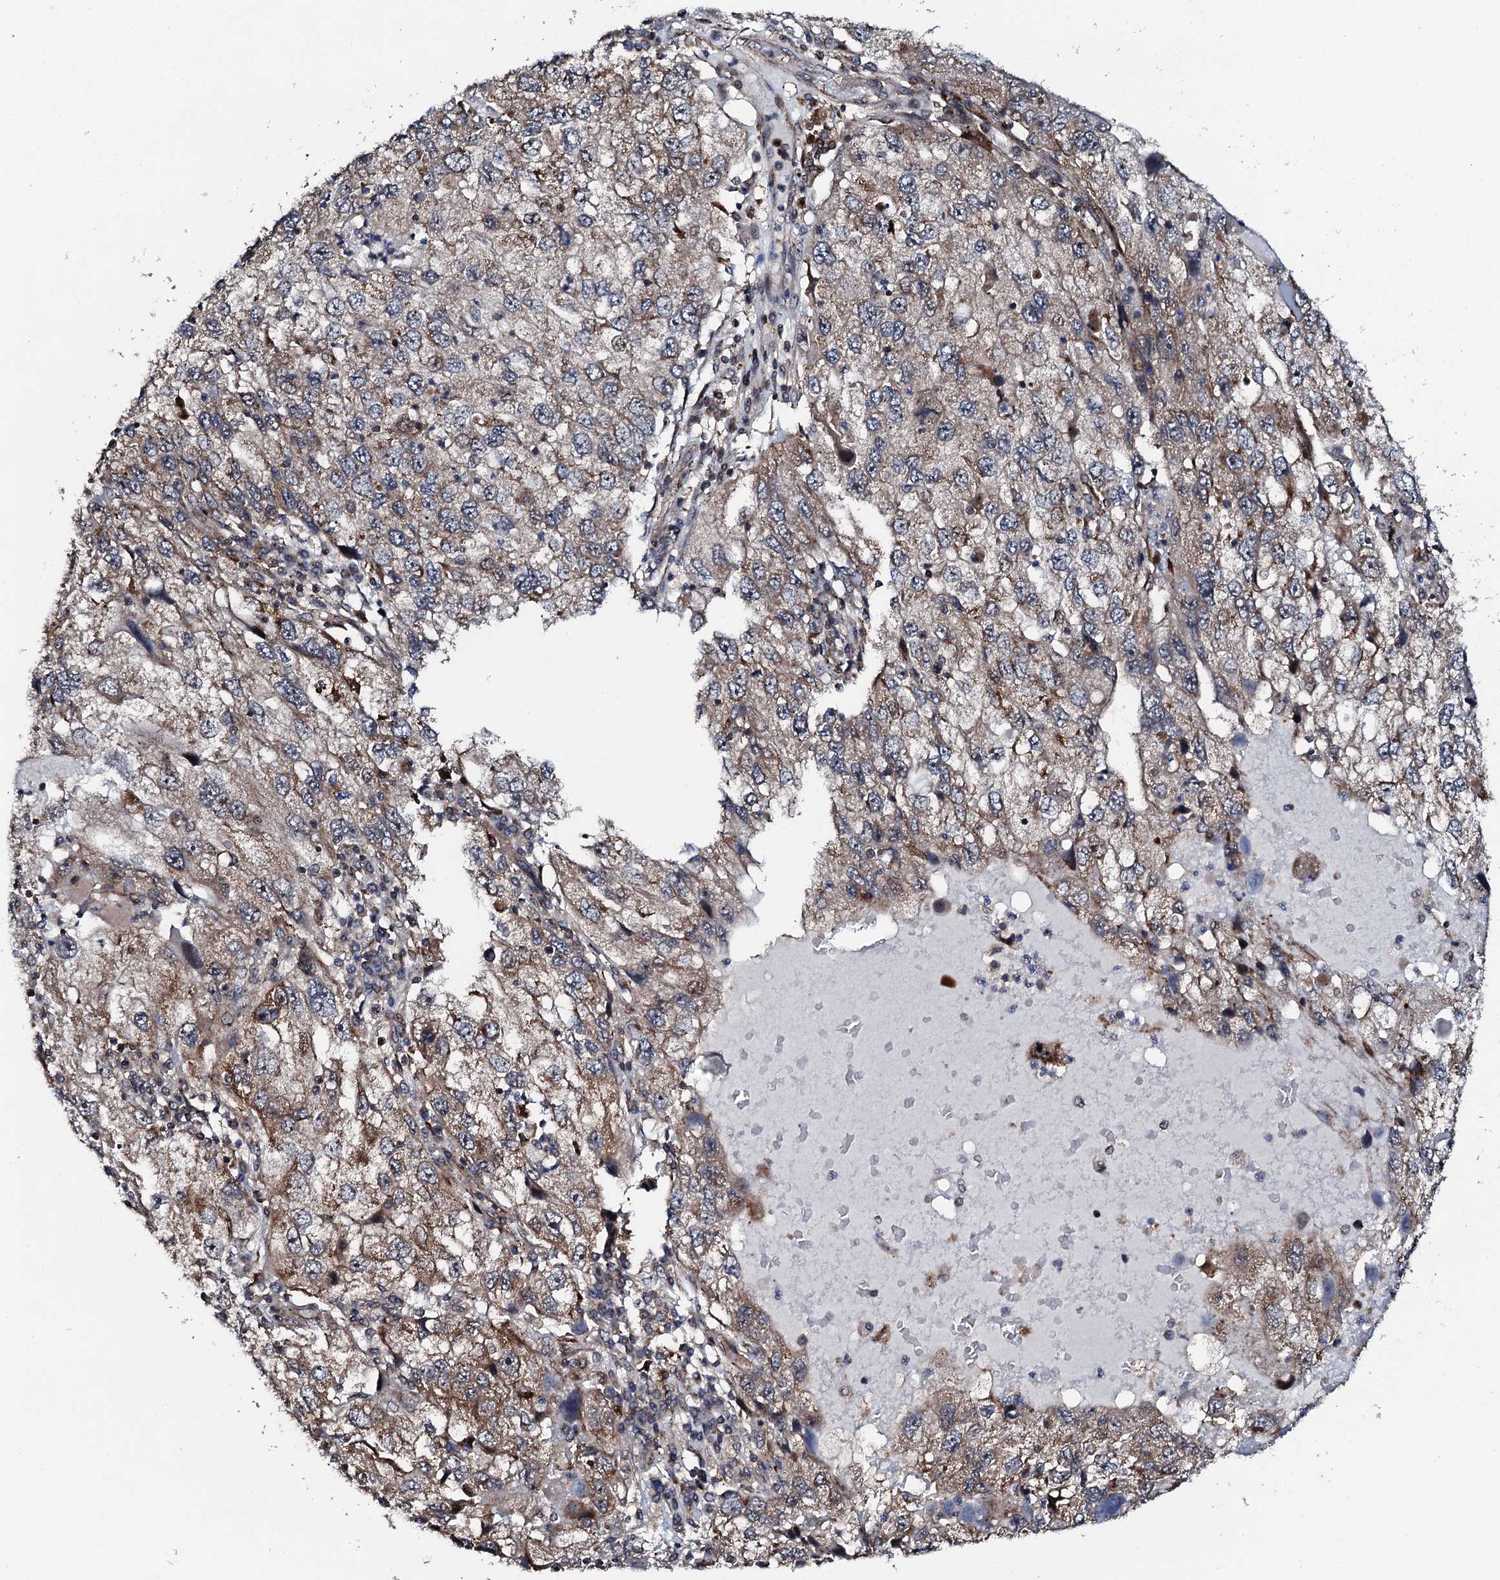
{"staining": {"intensity": "moderate", "quantity": ">75%", "location": "cytoplasmic/membranous"}, "tissue": "endometrial cancer", "cell_type": "Tumor cells", "image_type": "cancer", "snomed": [{"axis": "morphology", "description": "Adenocarcinoma, NOS"}, {"axis": "topography", "description": "Endometrium"}], "caption": "DAB (3,3'-diaminobenzidine) immunohistochemical staining of adenocarcinoma (endometrial) displays moderate cytoplasmic/membranous protein expression in about >75% of tumor cells.", "gene": "GTPBP4", "patient": {"sex": "female", "age": 49}}